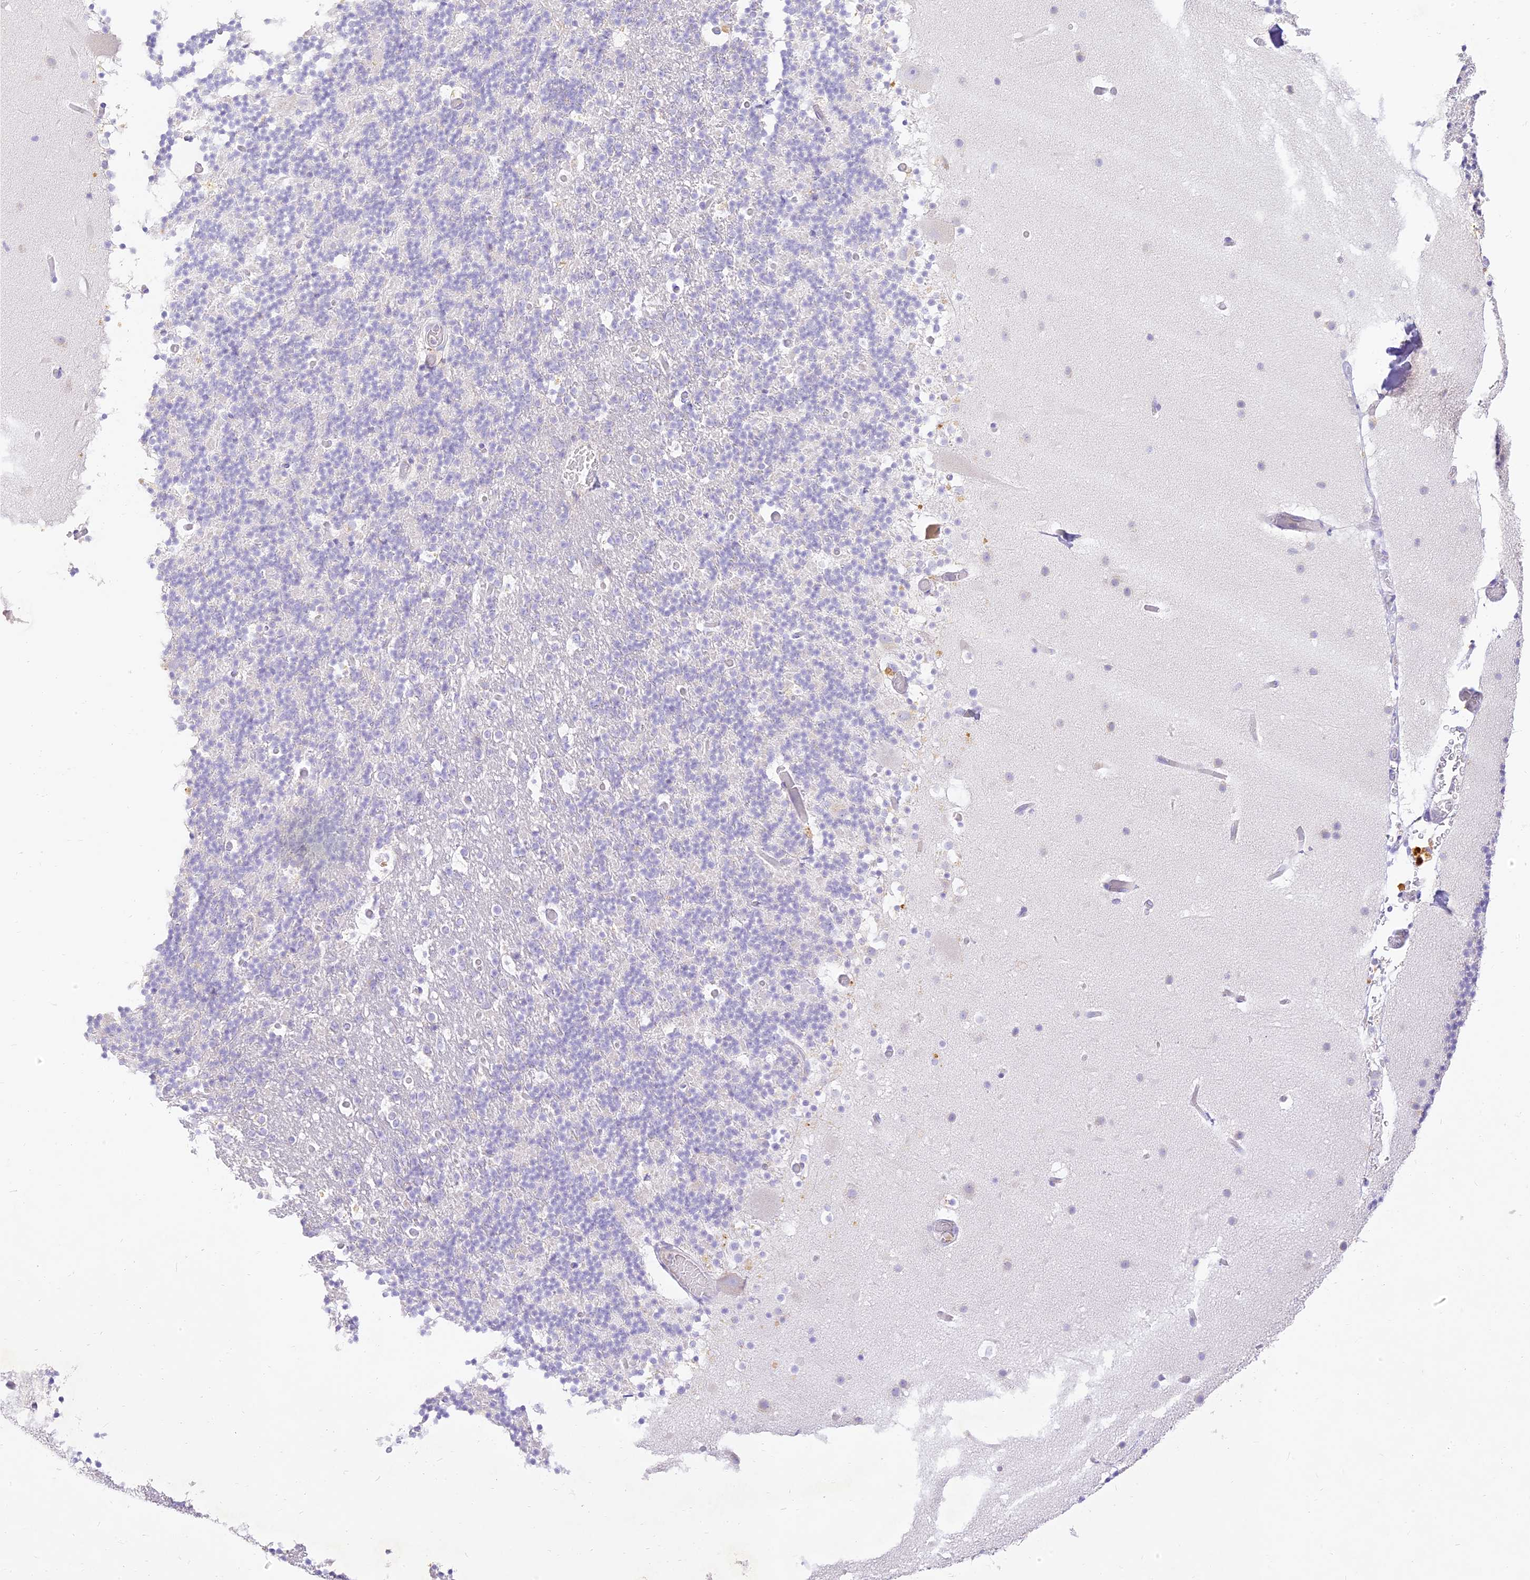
{"staining": {"intensity": "negative", "quantity": "none", "location": "none"}, "tissue": "cerebellum", "cell_type": "Cells in granular layer", "image_type": "normal", "snomed": [{"axis": "morphology", "description": "Normal tissue, NOS"}, {"axis": "topography", "description": "Cerebellum"}], "caption": "DAB immunohistochemical staining of unremarkable human cerebellum reveals no significant staining in cells in granular layer.", "gene": "SEC13", "patient": {"sex": "male", "age": 57}}